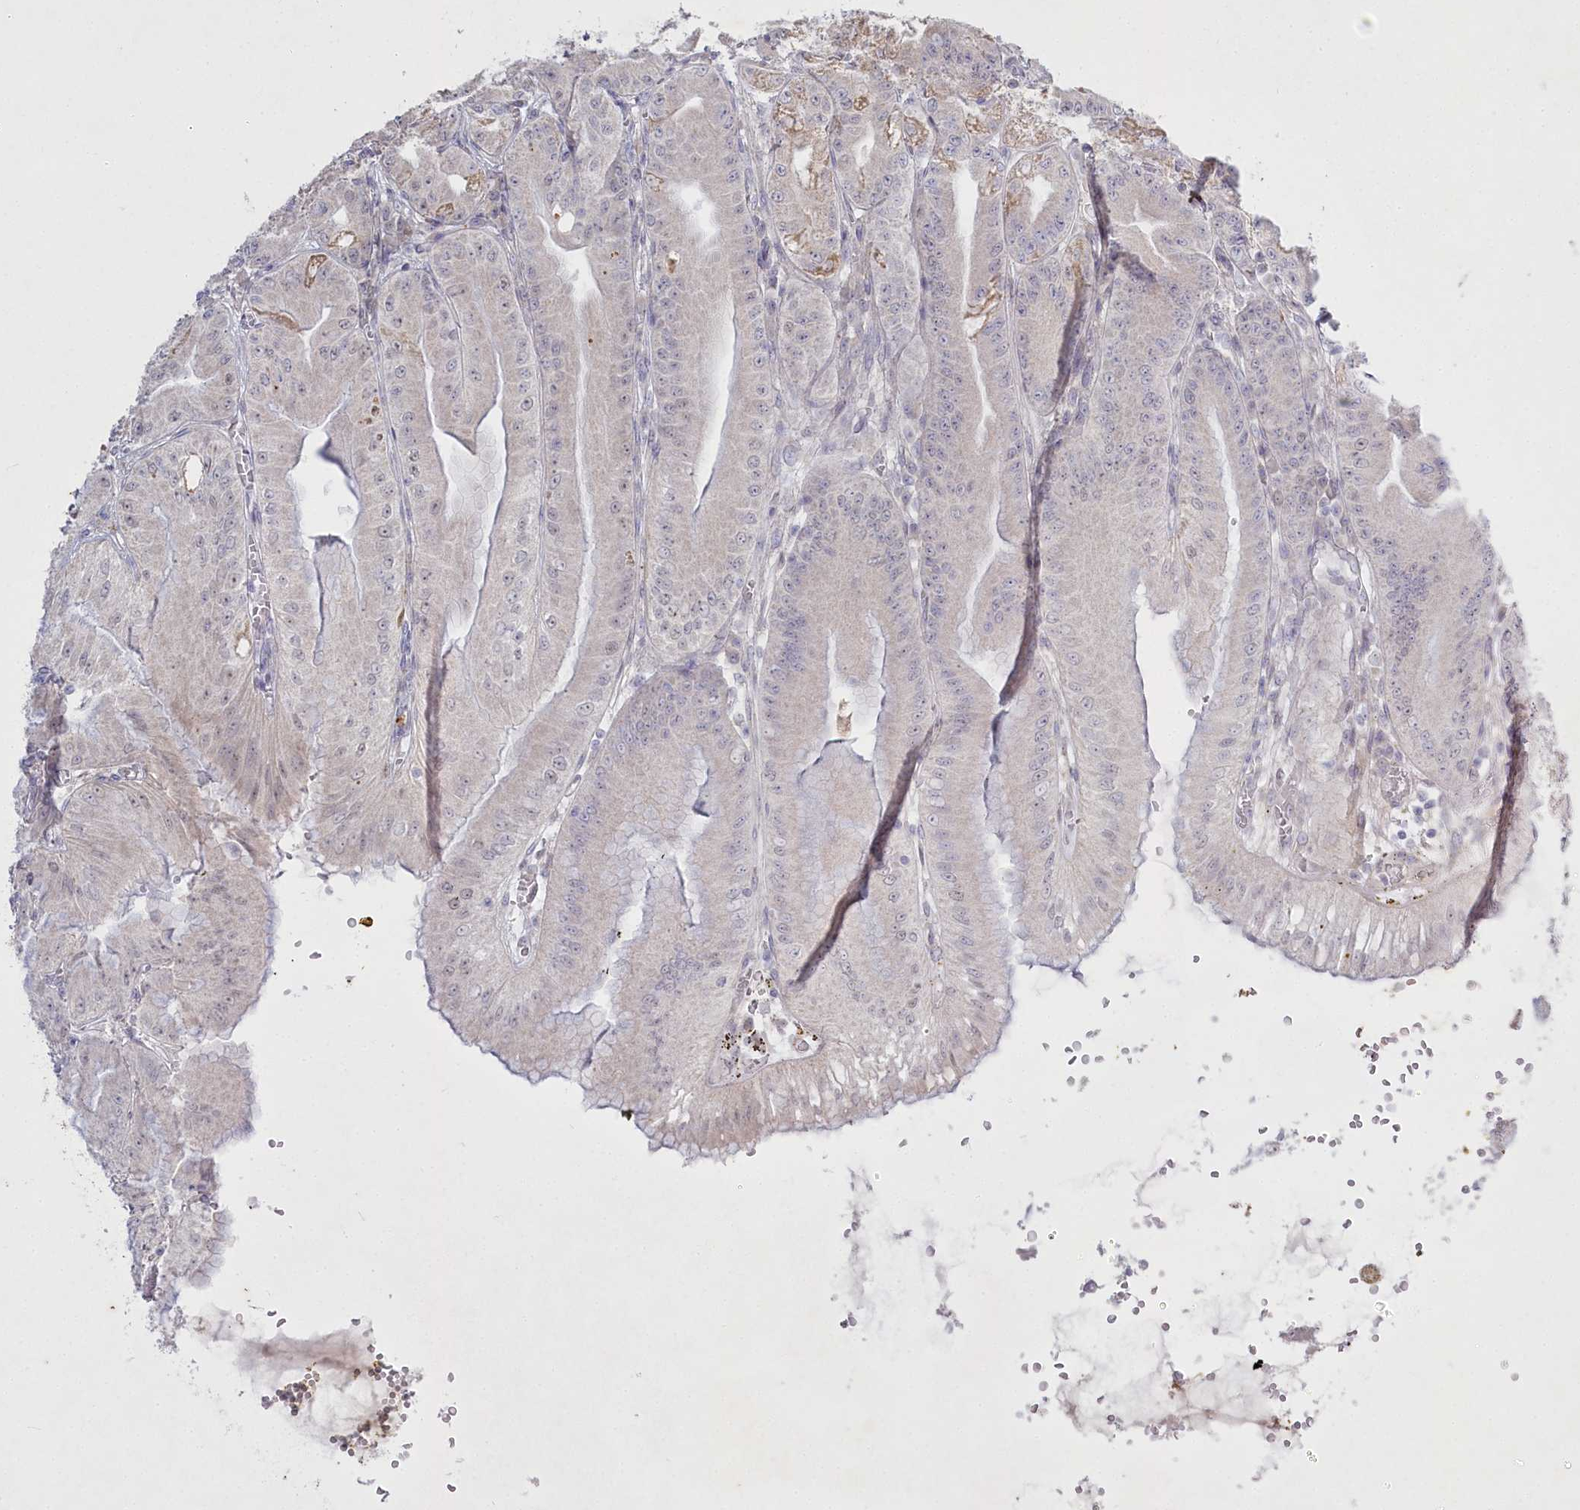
{"staining": {"intensity": "moderate", "quantity": "25%-75%", "location": "cytoplasmic/membranous"}, "tissue": "stomach", "cell_type": "Glandular cells", "image_type": "normal", "snomed": [{"axis": "morphology", "description": "Normal tissue, NOS"}, {"axis": "topography", "description": "Stomach, upper"}, {"axis": "topography", "description": "Stomach, lower"}], "caption": "The immunohistochemical stain highlights moderate cytoplasmic/membranous staining in glandular cells of benign stomach.", "gene": "ABITRAM", "patient": {"sex": "male", "age": 71}}